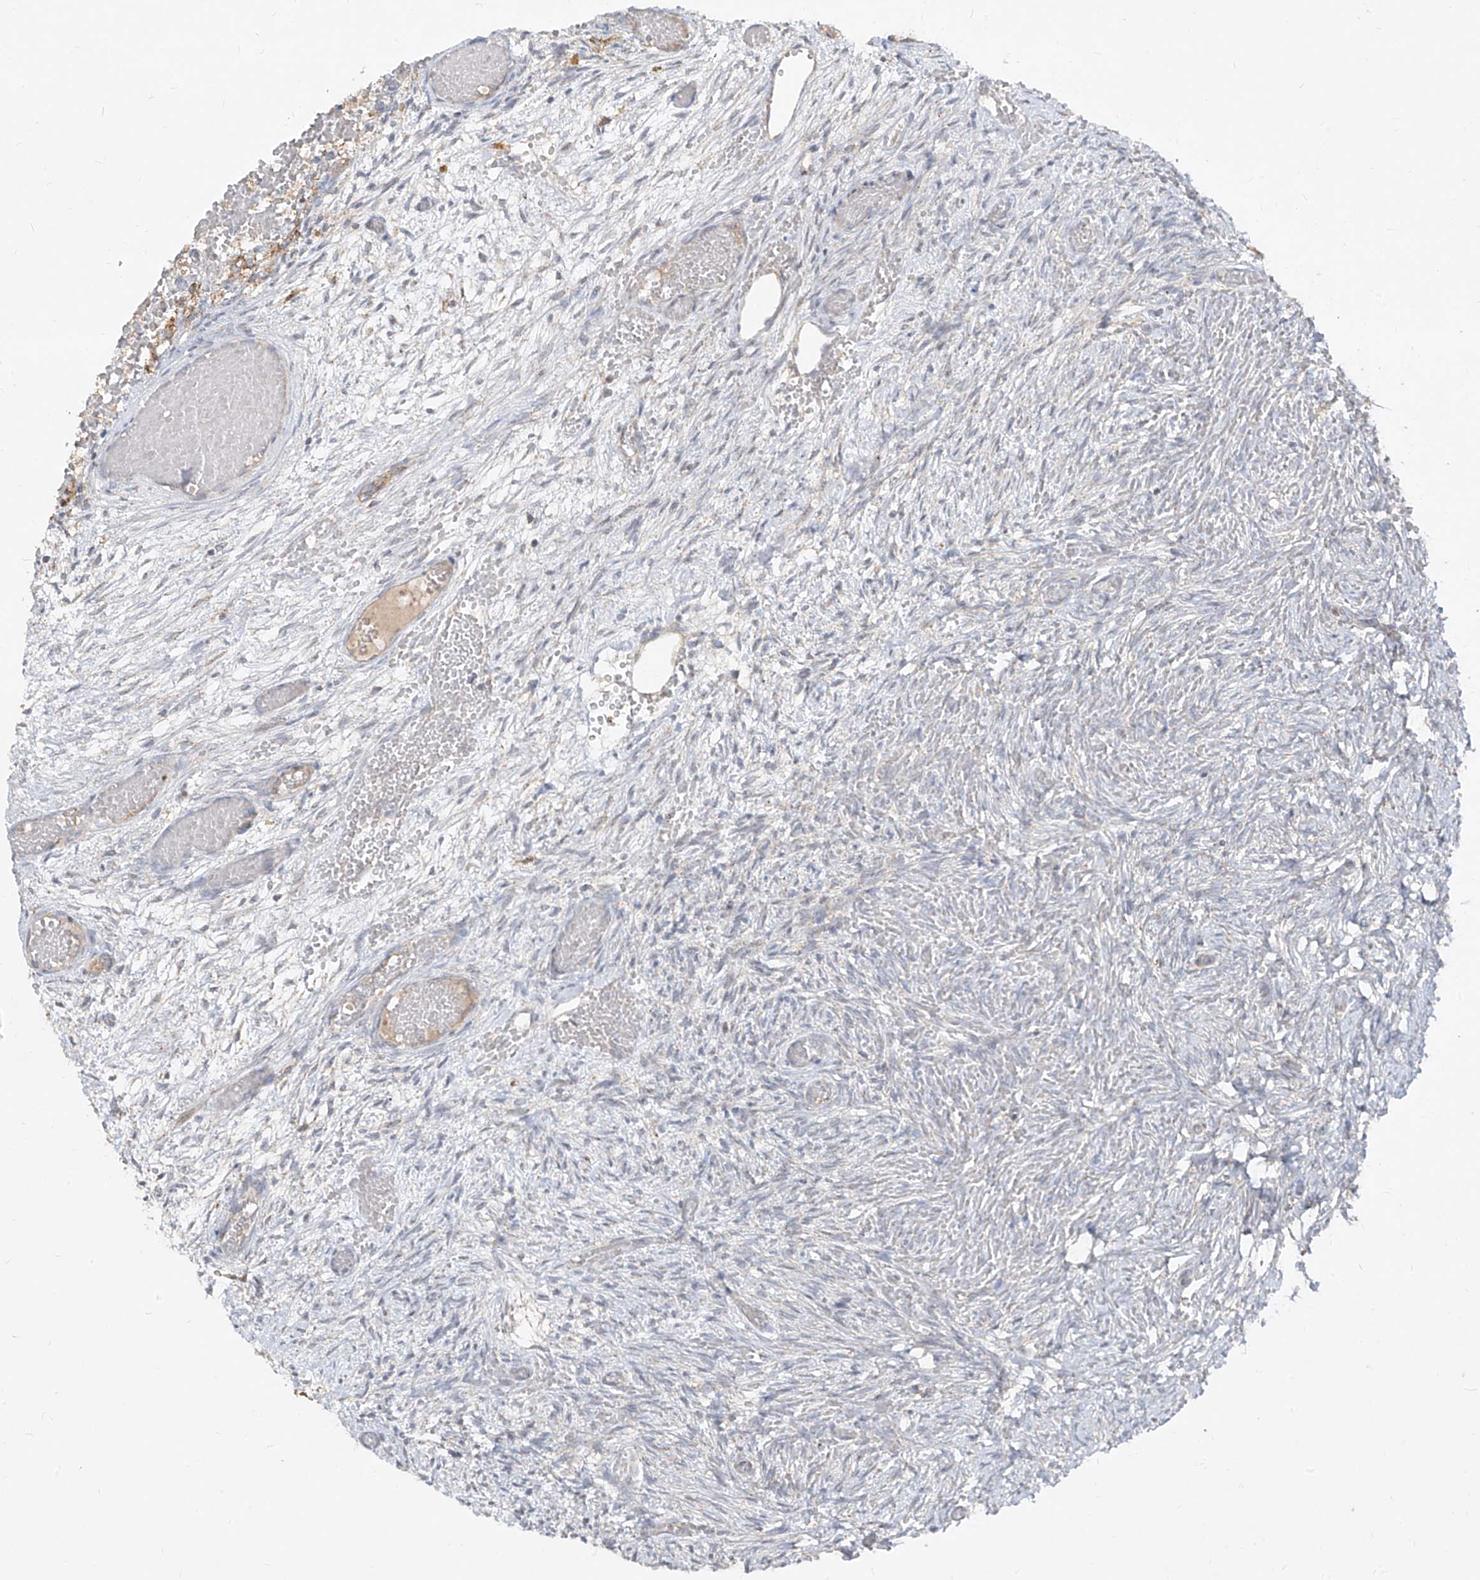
{"staining": {"intensity": "negative", "quantity": "none", "location": "none"}, "tissue": "ovary", "cell_type": "Ovarian stroma cells", "image_type": "normal", "snomed": [{"axis": "morphology", "description": "Adenocarcinoma, NOS"}, {"axis": "topography", "description": "Endometrium"}], "caption": "Ovarian stroma cells are negative for brown protein staining in unremarkable ovary. (Brightfield microscopy of DAB (3,3'-diaminobenzidine) immunohistochemistry (IHC) at high magnification).", "gene": "ABCD3", "patient": {"sex": "female", "age": 32}}